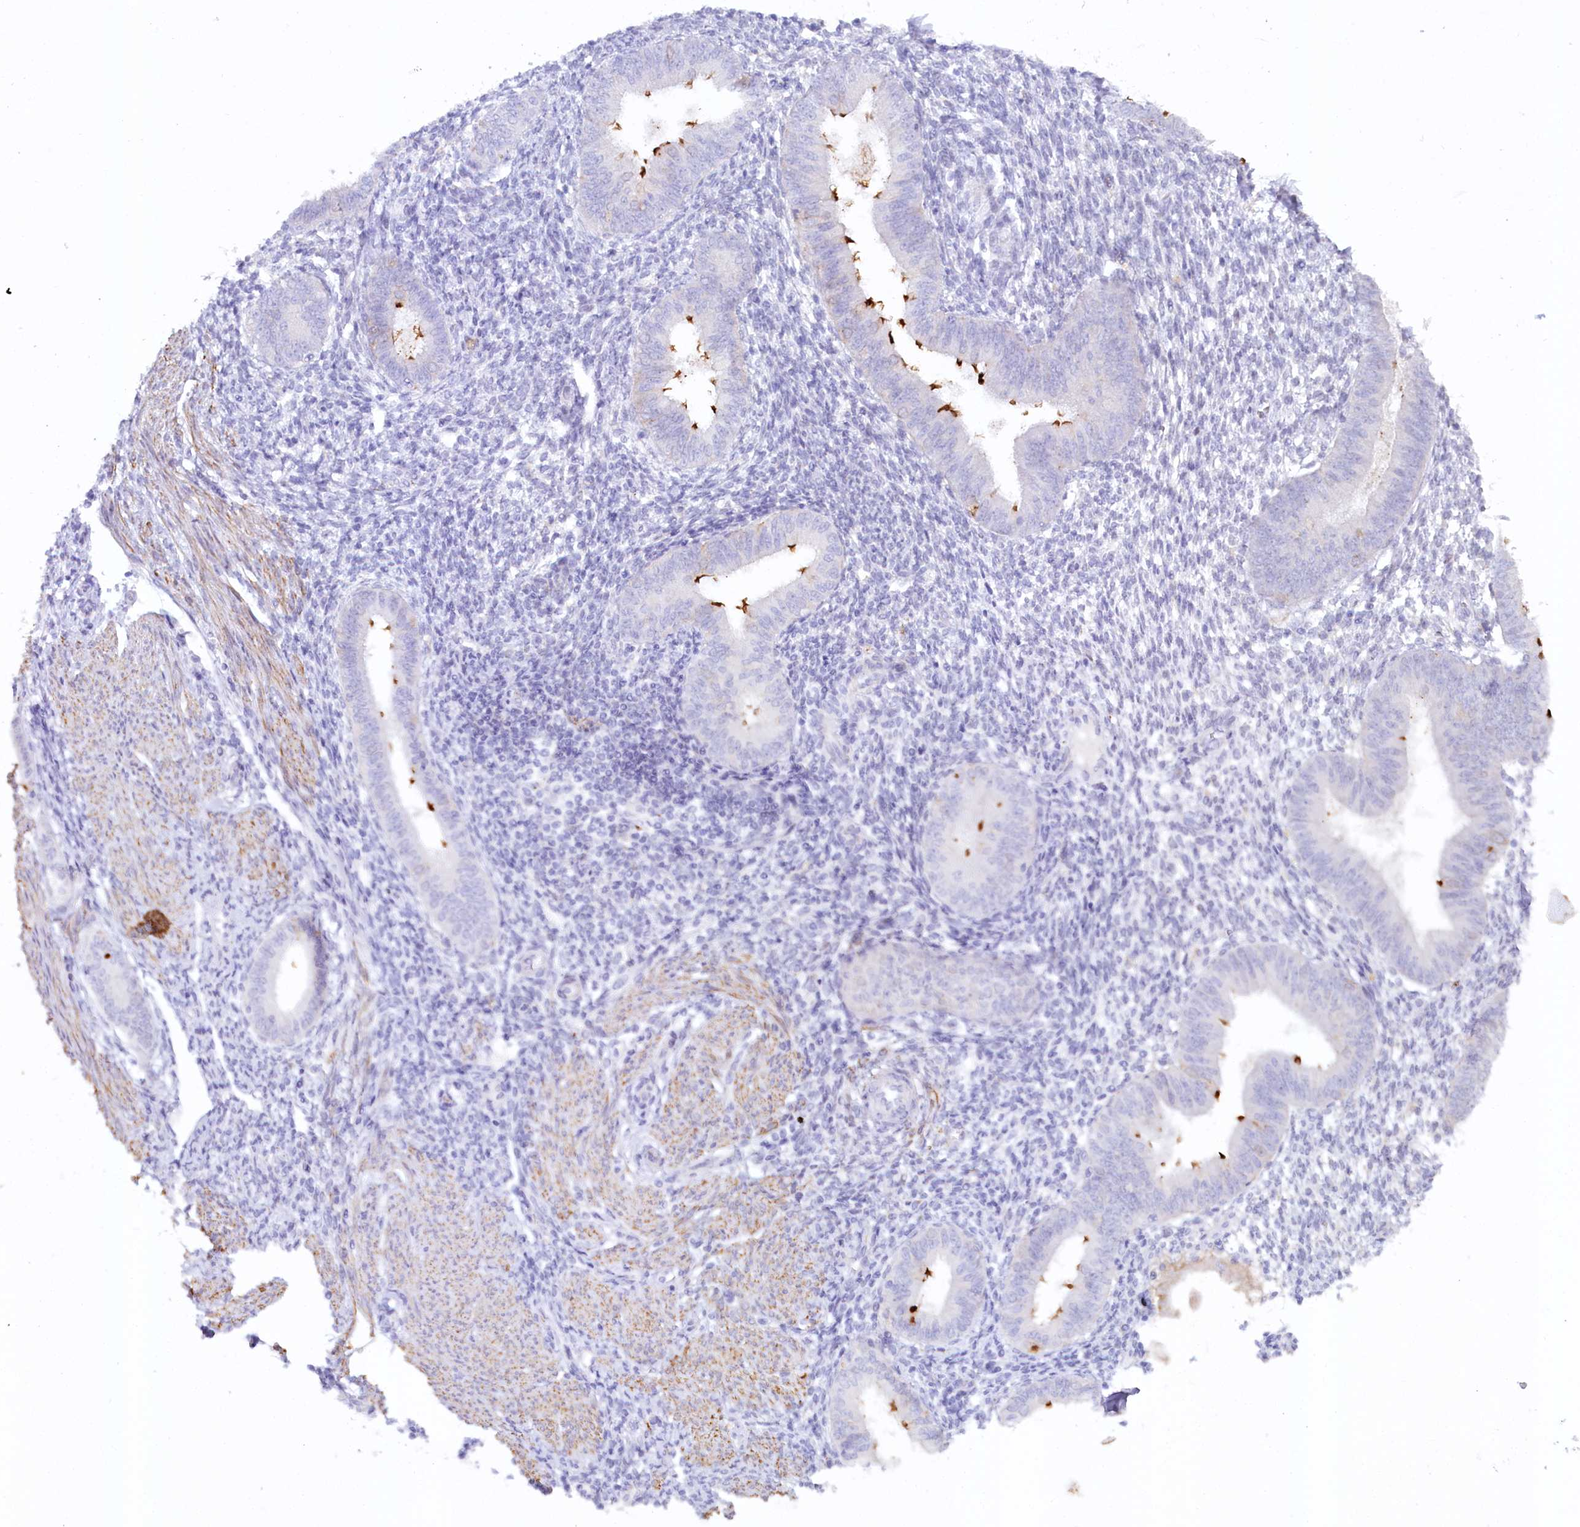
{"staining": {"intensity": "negative", "quantity": "none", "location": "none"}, "tissue": "endometrium", "cell_type": "Cells in endometrial stroma", "image_type": "normal", "snomed": [{"axis": "morphology", "description": "Normal tissue, NOS"}, {"axis": "topography", "description": "Uterus"}, {"axis": "topography", "description": "Endometrium"}], "caption": "High magnification brightfield microscopy of unremarkable endometrium stained with DAB (brown) and counterstained with hematoxylin (blue): cells in endometrial stroma show no significant positivity.", "gene": "ALDH3B1", "patient": {"sex": "female", "age": 48}}